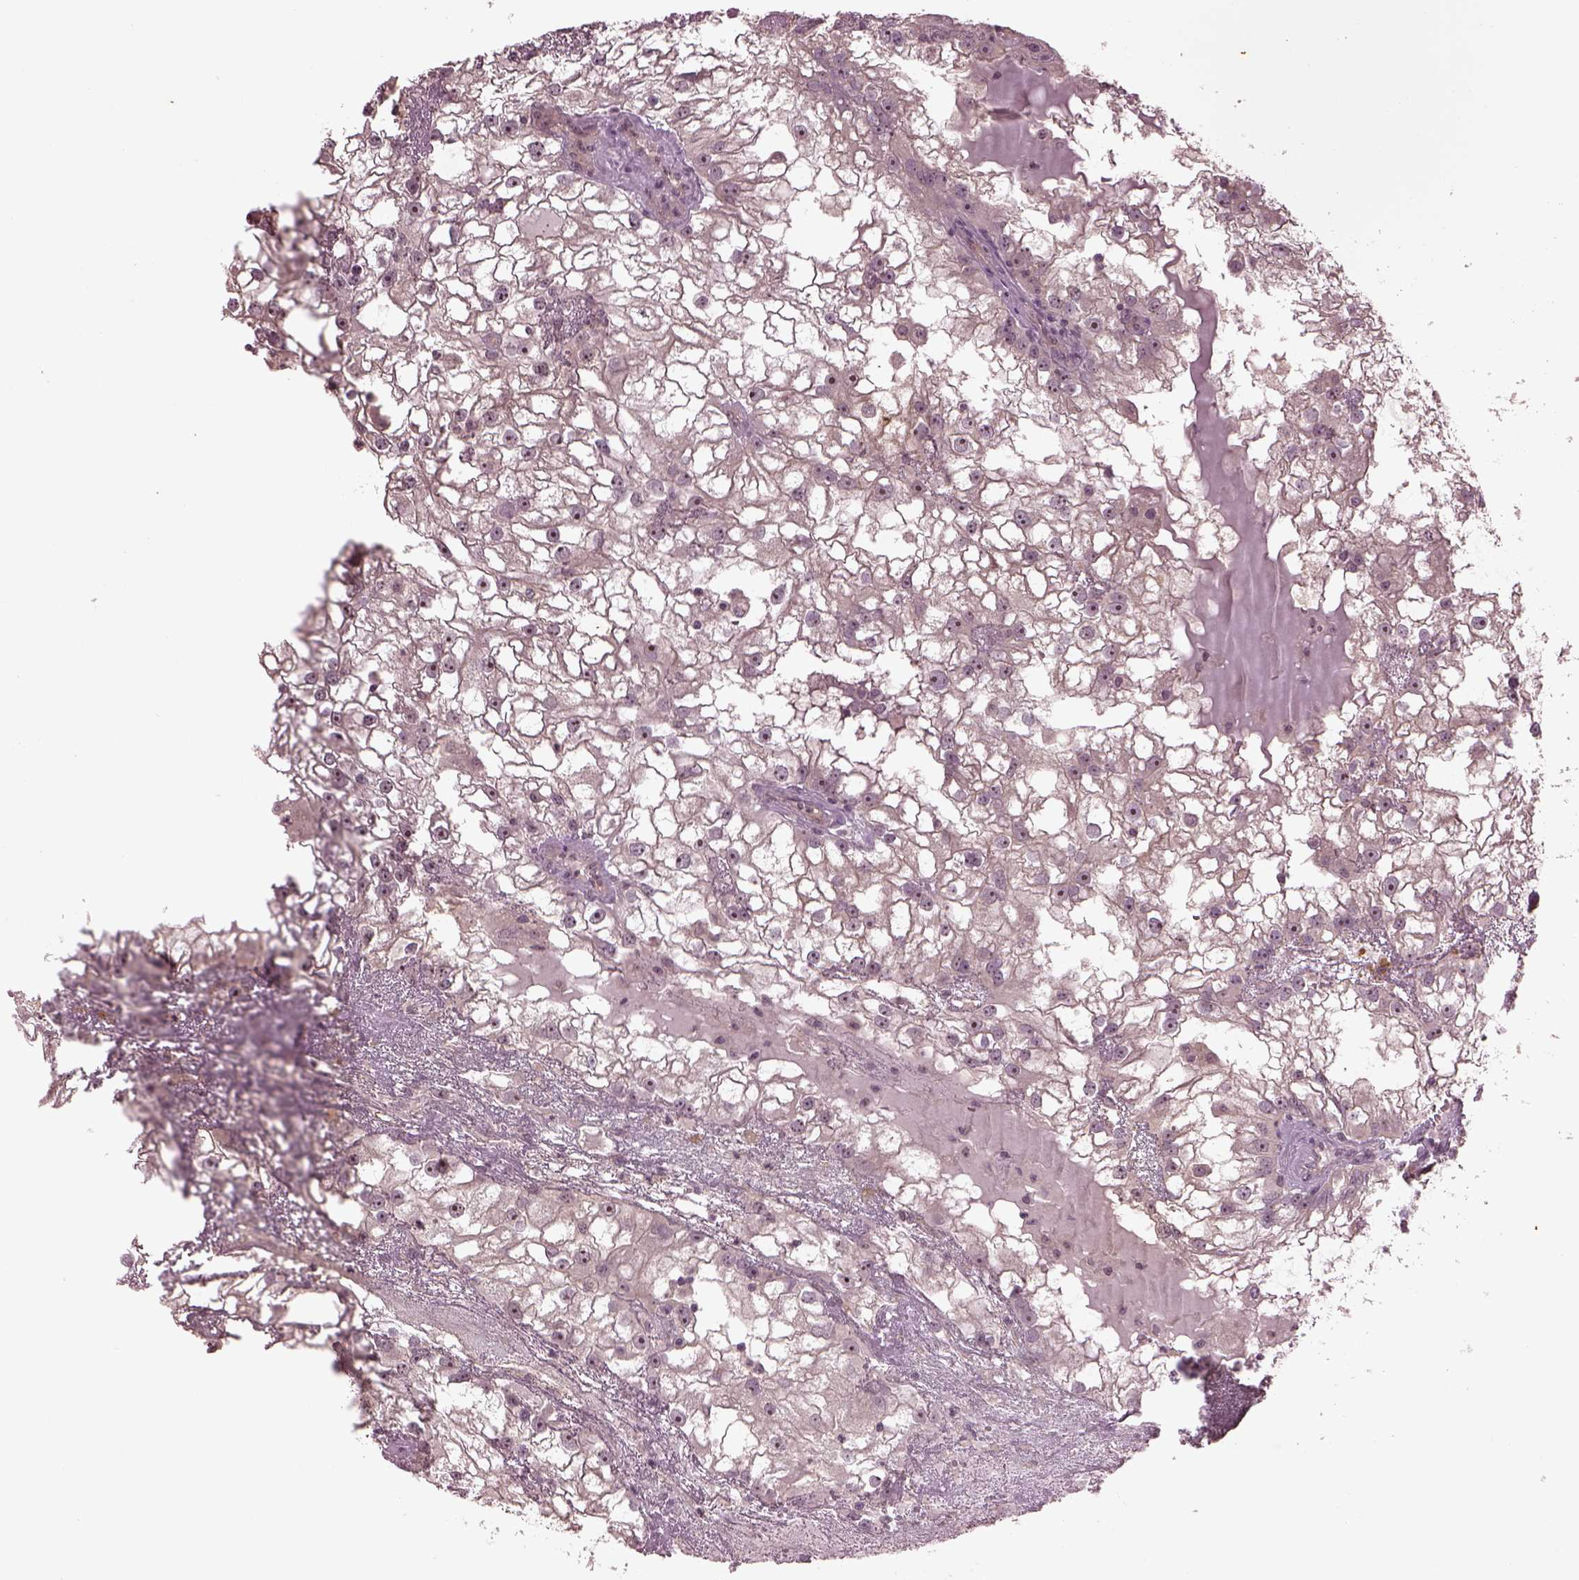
{"staining": {"intensity": "weak", "quantity": "<25%", "location": "nuclear"}, "tissue": "renal cancer", "cell_type": "Tumor cells", "image_type": "cancer", "snomed": [{"axis": "morphology", "description": "Adenocarcinoma, NOS"}, {"axis": "topography", "description": "Kidney"}], "caption": "Renal cancer (adenocarcinoma) was stained to show a protein in brown. There is no significant expression in tumor cells.", "gene": "GNRH1", "patient": {"sex": "male", "age": 59}}